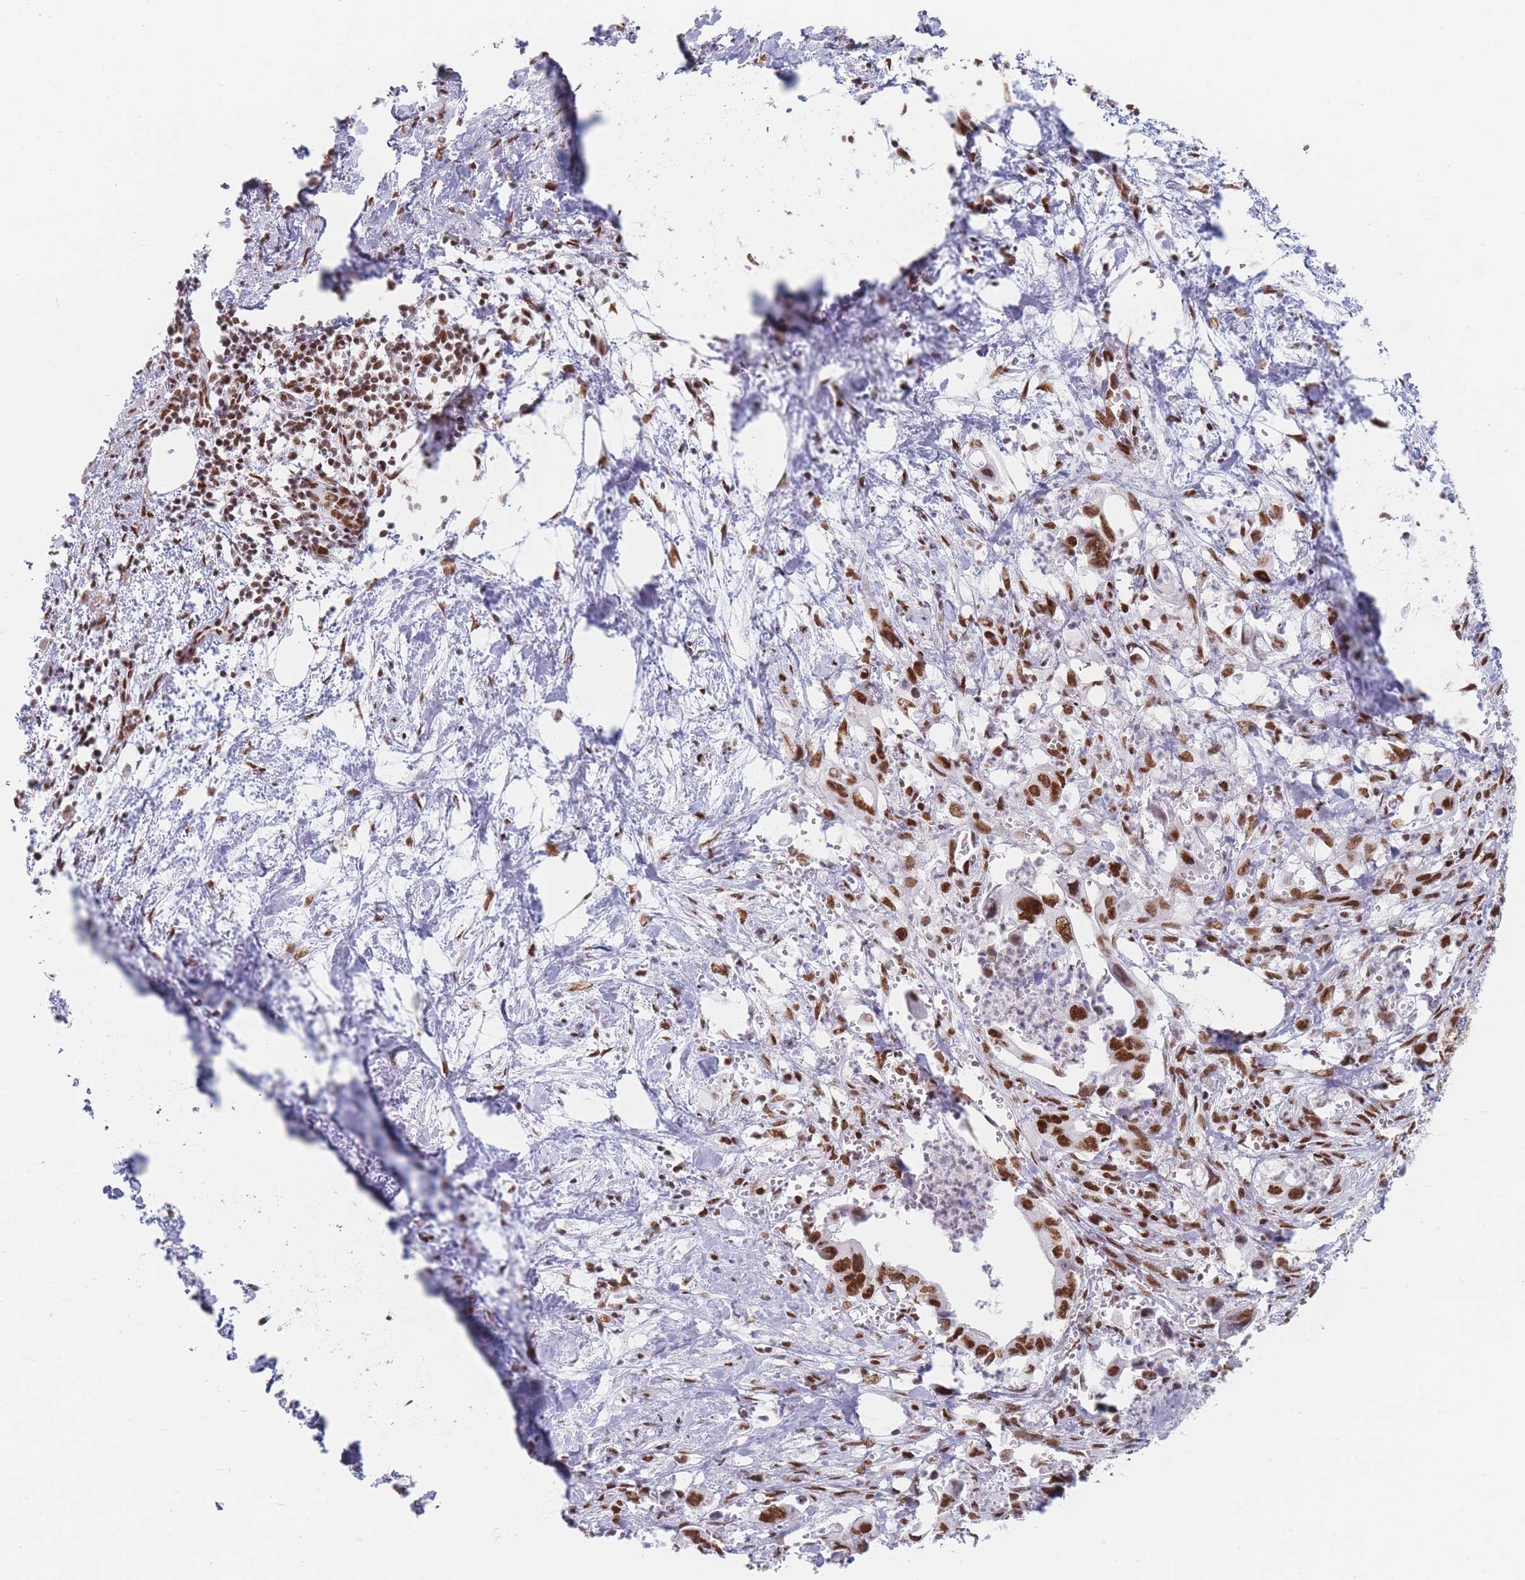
{"staining": {"intensity": "strong", "quantity": ">75%", "location": "nuclear"}, "tissue": "pancreatic cancer", "cell_type": "Tumor cells", "image_type": "cancer", "snomed": [{"axis": "morphology", "description": "Adenocarcinoma, NOS"}, {"axis": "topography", "description": "Pancreas"}], "caption": "Approximately >75% of tumor cells in adenocarcinoma (pancreatic) exhibit strong nuclear protein expression as visualized by brown immunohistochemical staining.", "gene": "SAFB2", "patient": {"sex": "male", "age": 61}}